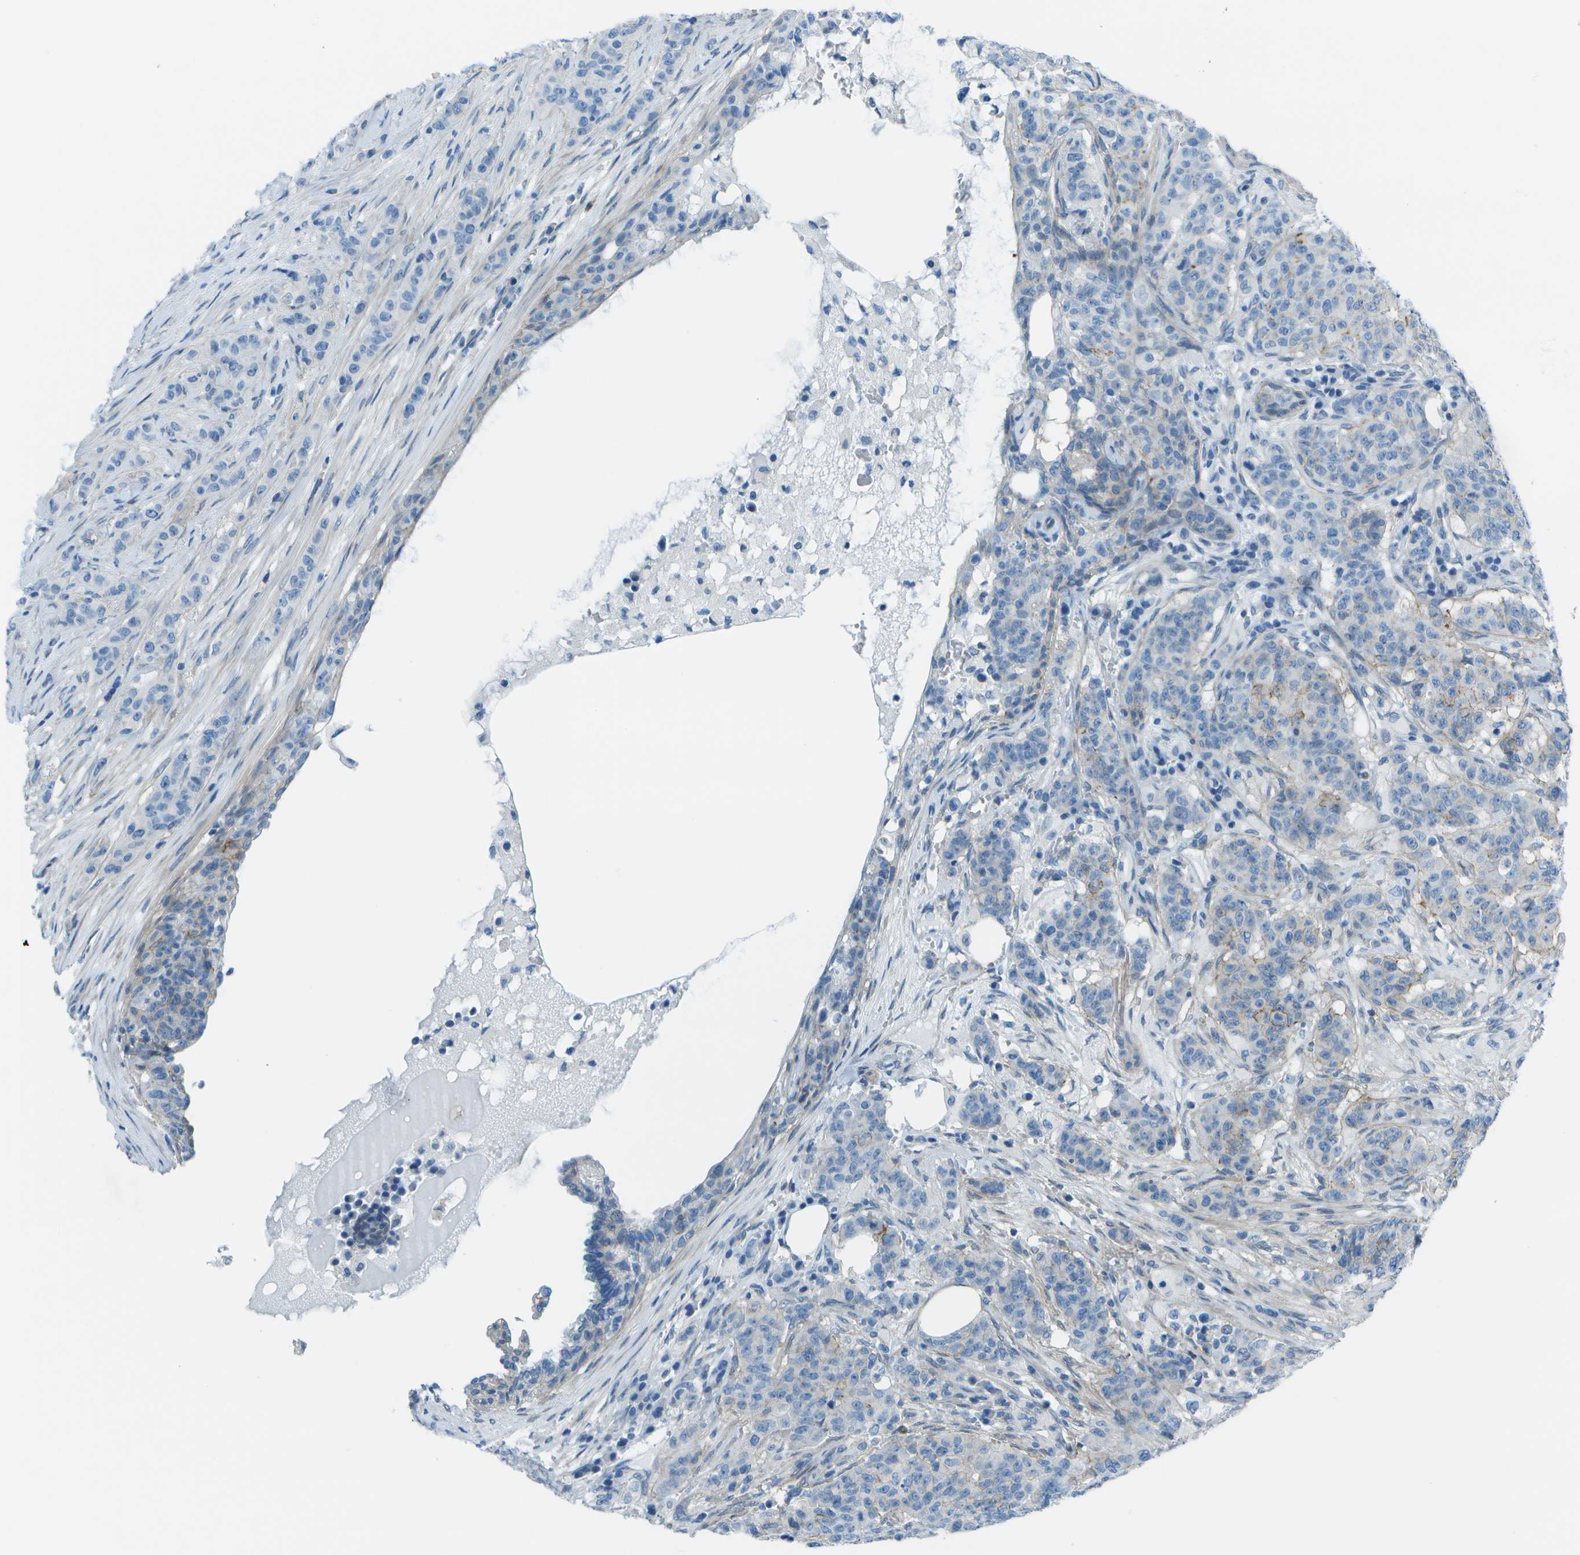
{"staining": {"intensity": "moderate", "quantity": "<25%", "location": "cytoplasmic/membranous"}, "tissue": "breast cancer", "cell_type": "Tumor cells", "image_type": "cancer", "snomed": [{"axis": "morphology", "description": "Normal tissue, NOS"}, {"axis": "morphology", "description": "Duct carcinoma"}, {"axis": "topography", "description": "Breast"}], "caption": "Breast cancer was stained to show a protein in brown. There is low levels of moderate cytoplasmic/membranous staining in about <25% of tumor cells.", "gene": "SORBS3", "patient": {"sex": "female", "age": 40}}